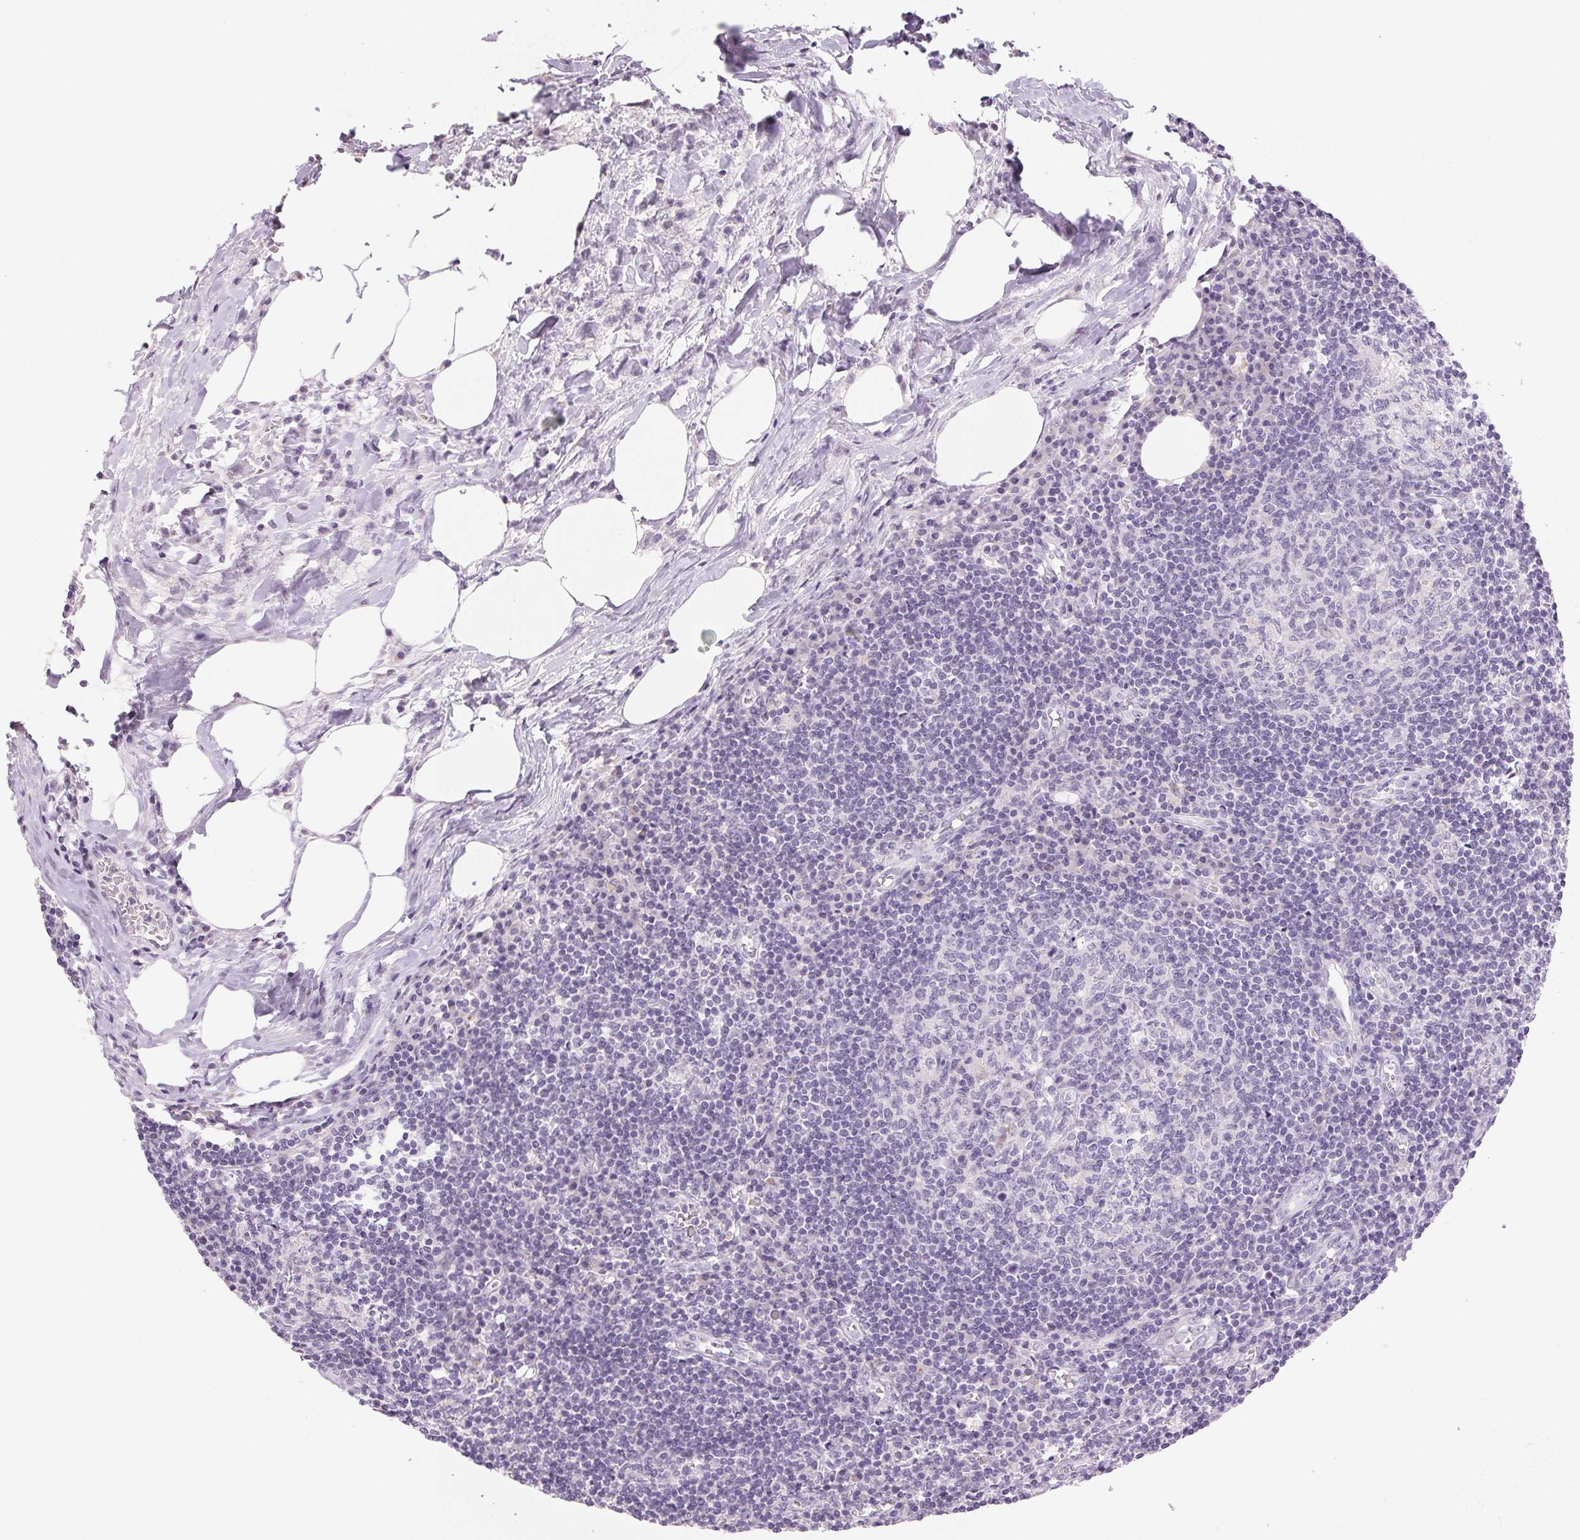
{"staining": {"intensity": "negative", "quantity": "none", "location": "none"}, "tissue": "lymph node", "cell_type": "Germinal center cells", "image_type": "normal", "snomed": [{"axis": "morphology", "description": "Normal tissue, NOS"}, {"axis": "topography", "description": "Lymph node"}], "caption": "Protein analysis of normal lymph node exhibits no significant positivity in germinal center cells.", "gene": "BPIFB2", "patient": {"sex": "male", "age": 67}}